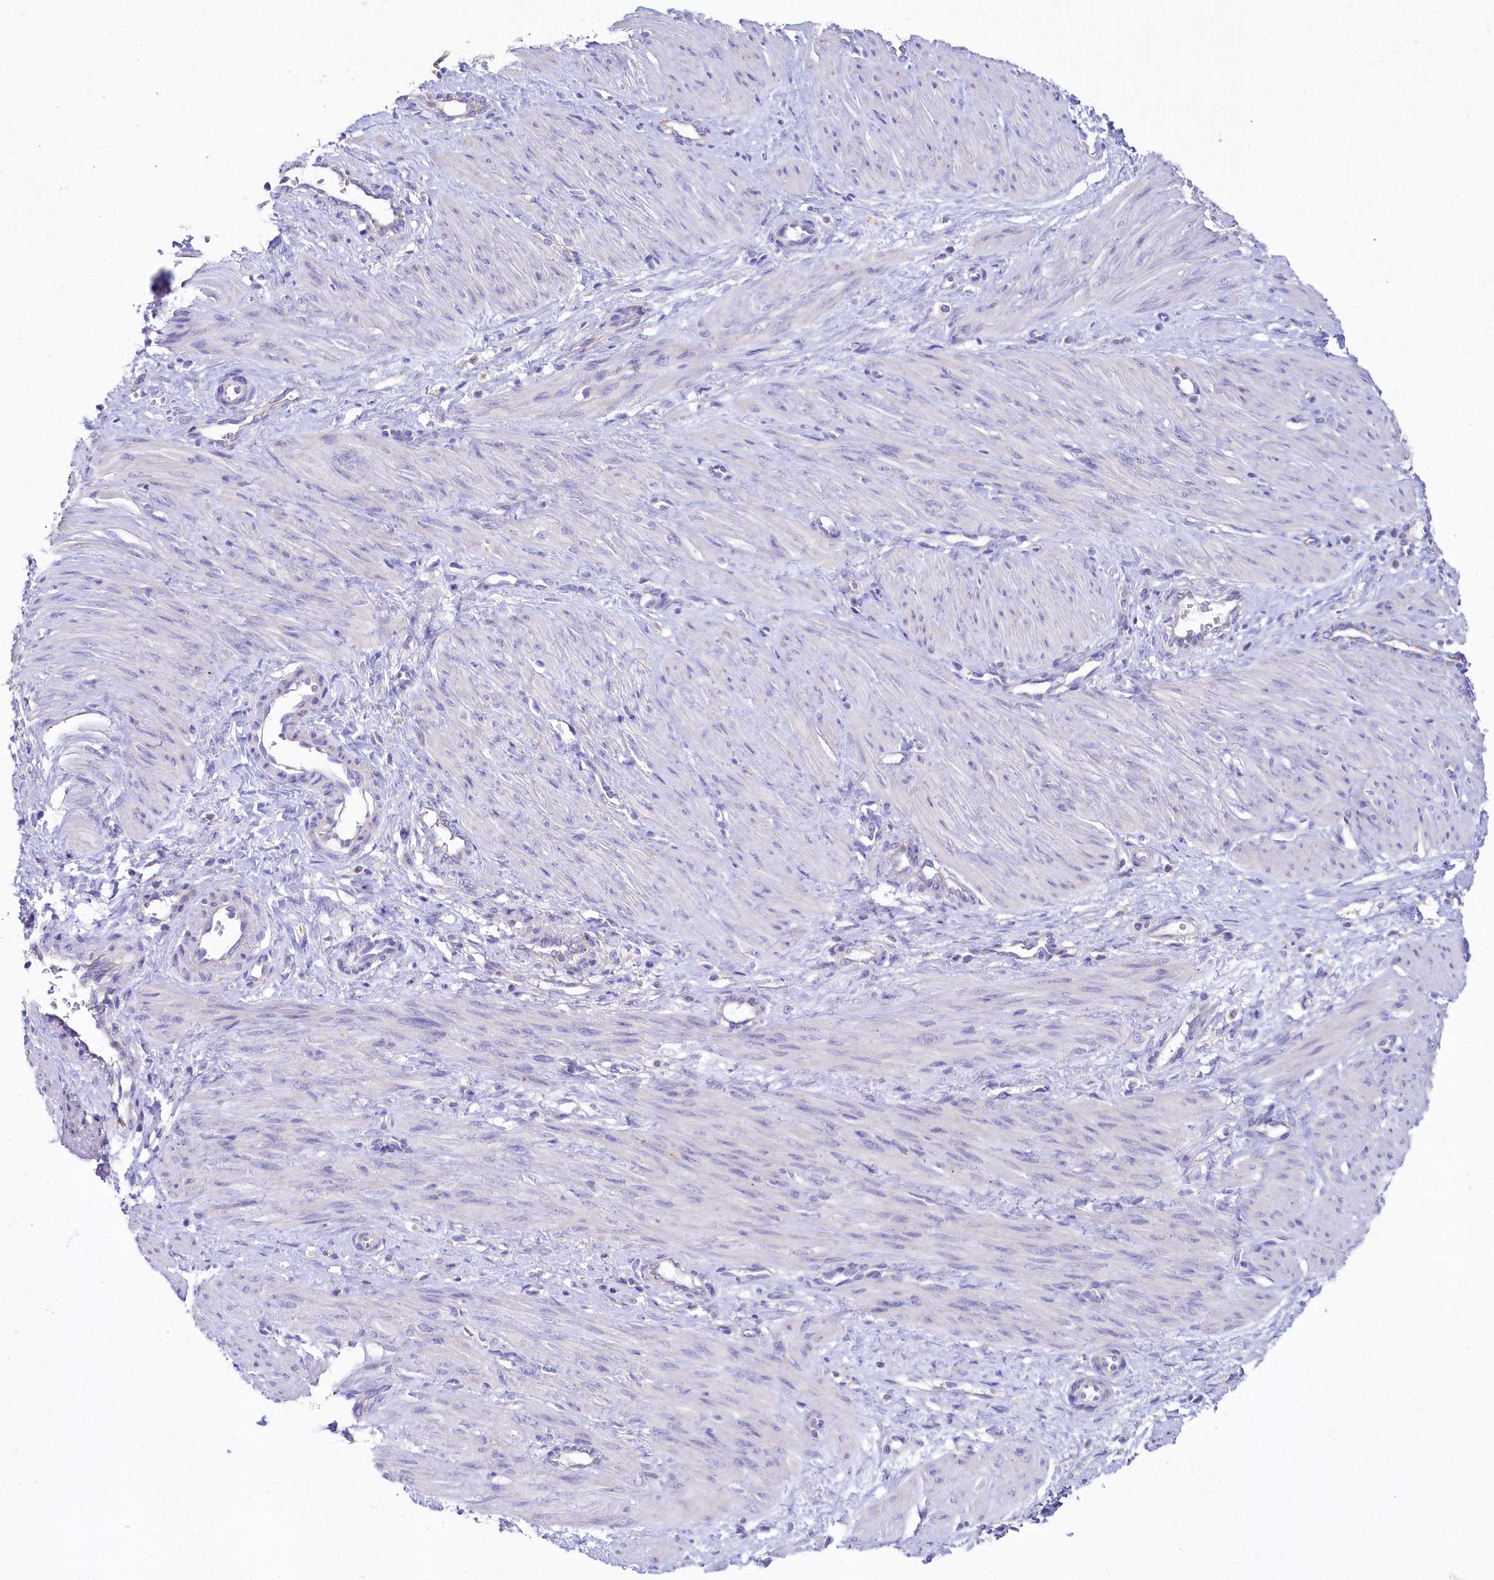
{"staining": {"intensity": "negative", "quantity": "none", "location": "none"}, "tissue": "smooth muscle", "cell_type": "Smooth muscle cells", "image_type": "normal", "snomed": [{"axis": "morphology", "description": "Normal tissue, NOS"}, {"axis": "topography", "description": "Endometrium"}], "caption": "Immunohistochemistry (IHC) photomicrograph of benign smooth muscle: smooth muscle stained with DAB displays no significant protein positivity in smooth muscle cells. The staining was performed using DAB to visualize the protein expression in brown, while the nuclei were stained in blue with hematoxylin (Magnification: 20x).", "gene": "VPS26B", "patient": {"sex": "female", "age": 33}}